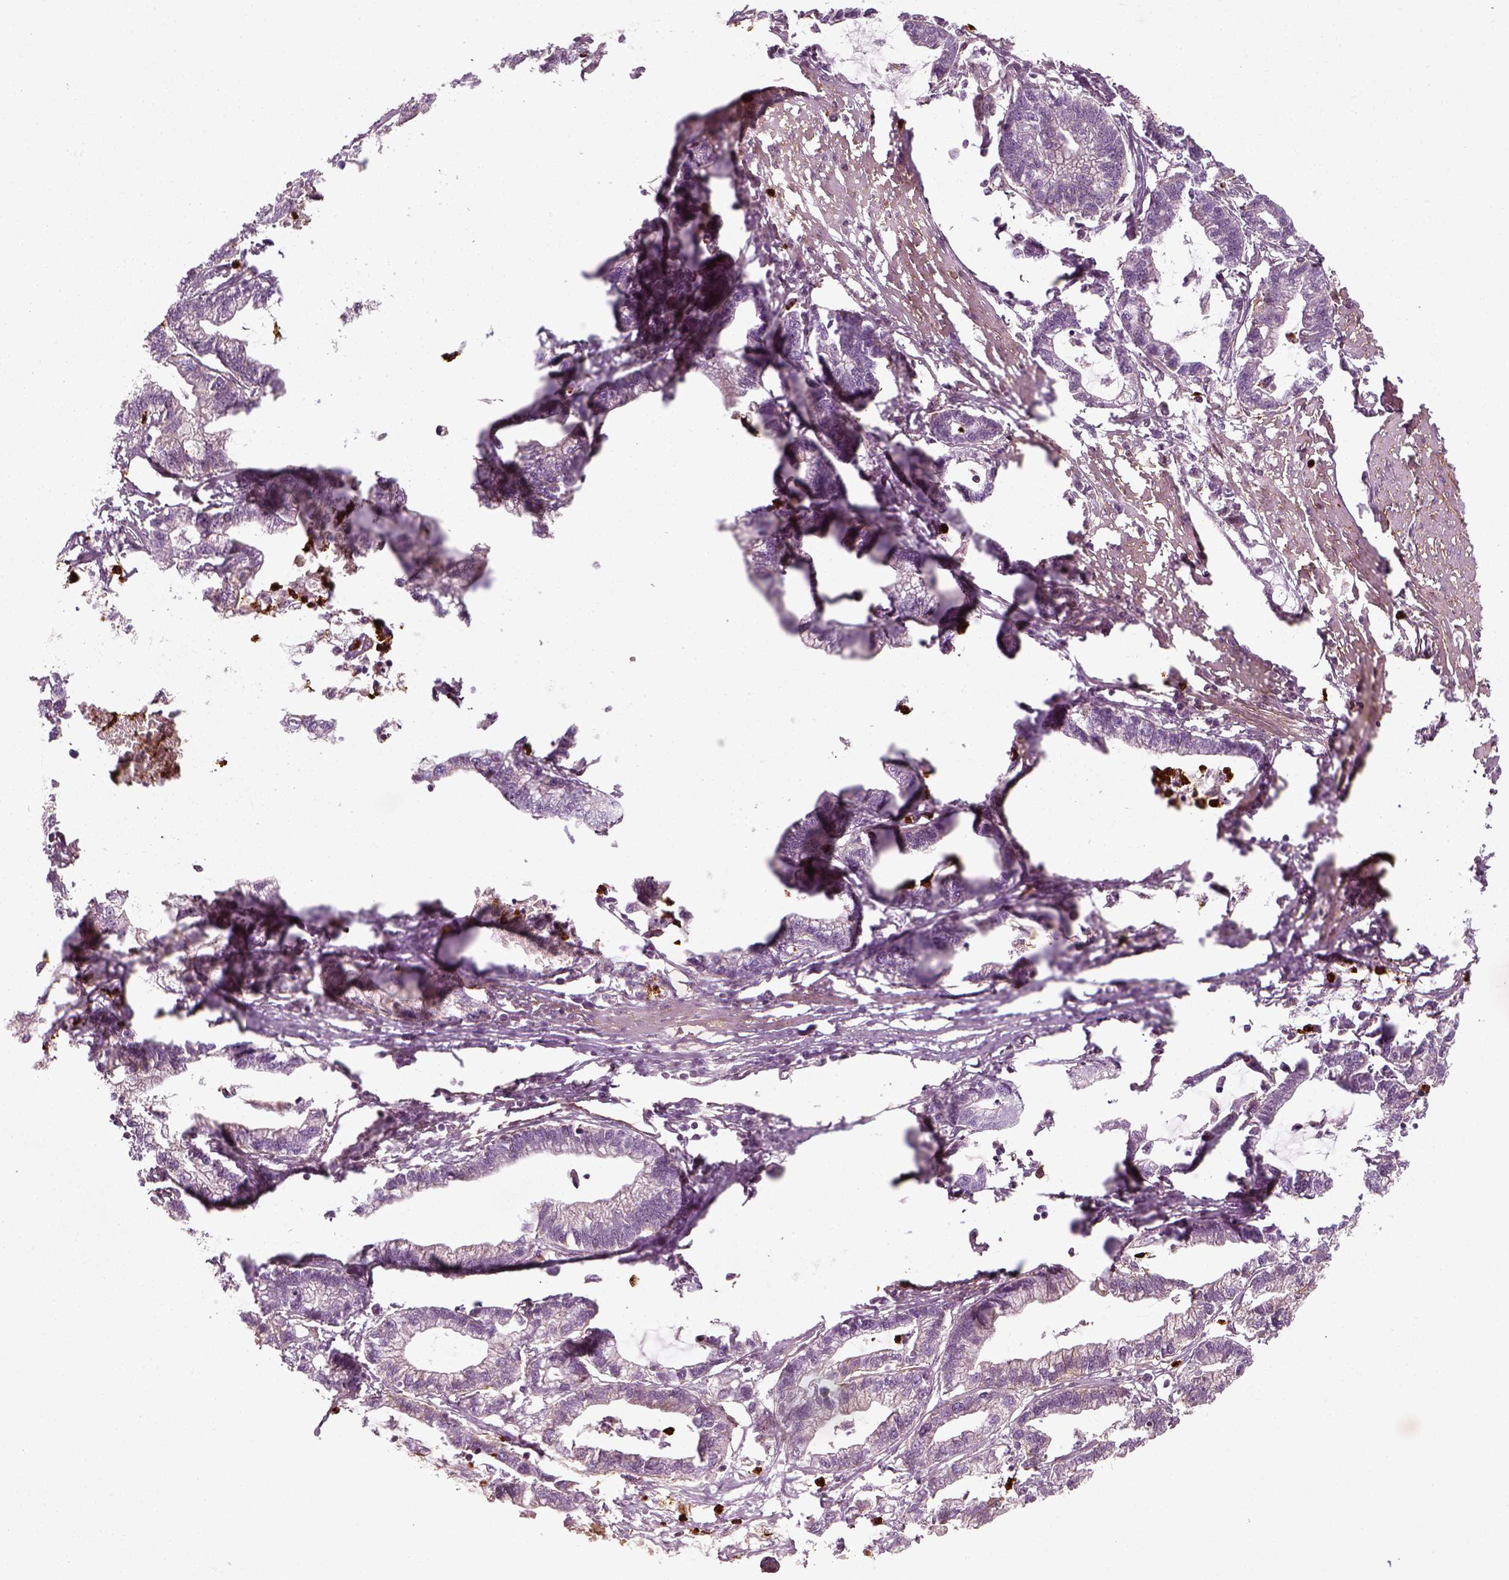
{"staining": {"intensity": "negative", "quantity": "none", "location": "none"}, "tissue": "stomach cancer", "cell_type": "Tumor cells", "image_type": "cancer", "snomed": [{"axis": "morphology", "description": "Adenocarcinoma, NOS"}, {"axis": "topography", "description": "Stomach"}], "caption": "Histopathology image shows no significant protein expression in tumor cells of stomach adenocarcinoma.", "gene": "NPTN", "patient": {"sex": "male", "age": 83}}